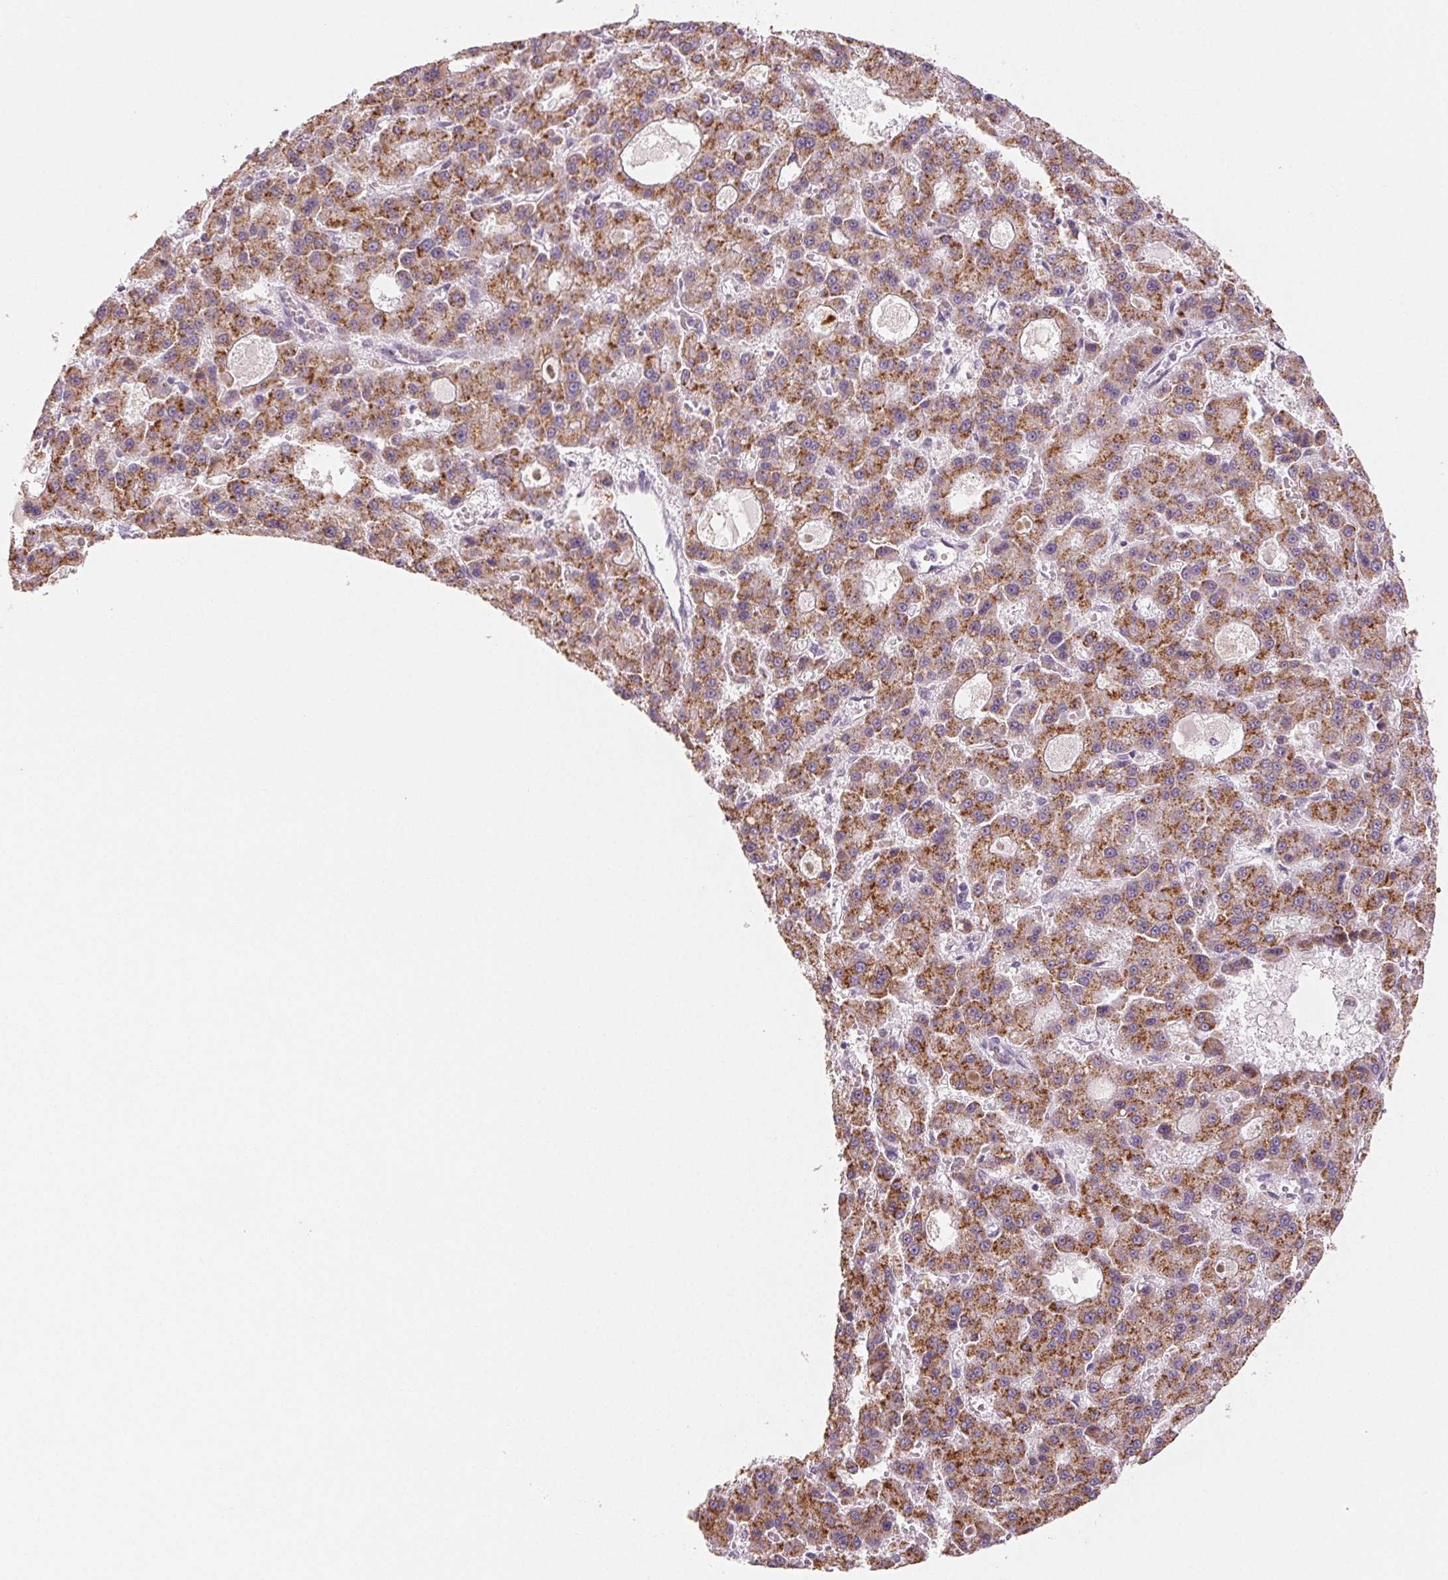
{"staining": {"intensity": "moderate", "quantity": ">75%", "location": "cytoplasmic/membranous"}, "tissue": "liver cancer", "cell_type": "Tumor cells", "image_type": "cancer", "snomed": [{"axis": "morphology", "description": "Carcinoma, Hepatocellular, NOS"}, {"axis": "topography", "description": "Liver"}], "caption": "Brown immunohistochemical staining in liver hepatocellular carcinoma reveals moderate cytoplasmic/membranous staining in approximately >75% of tumor cells. (Brightfield microscopy of DAB IHC at high magnification).", "gene": "EHHADH", "patient": {"sex": "male", "age": 70}}